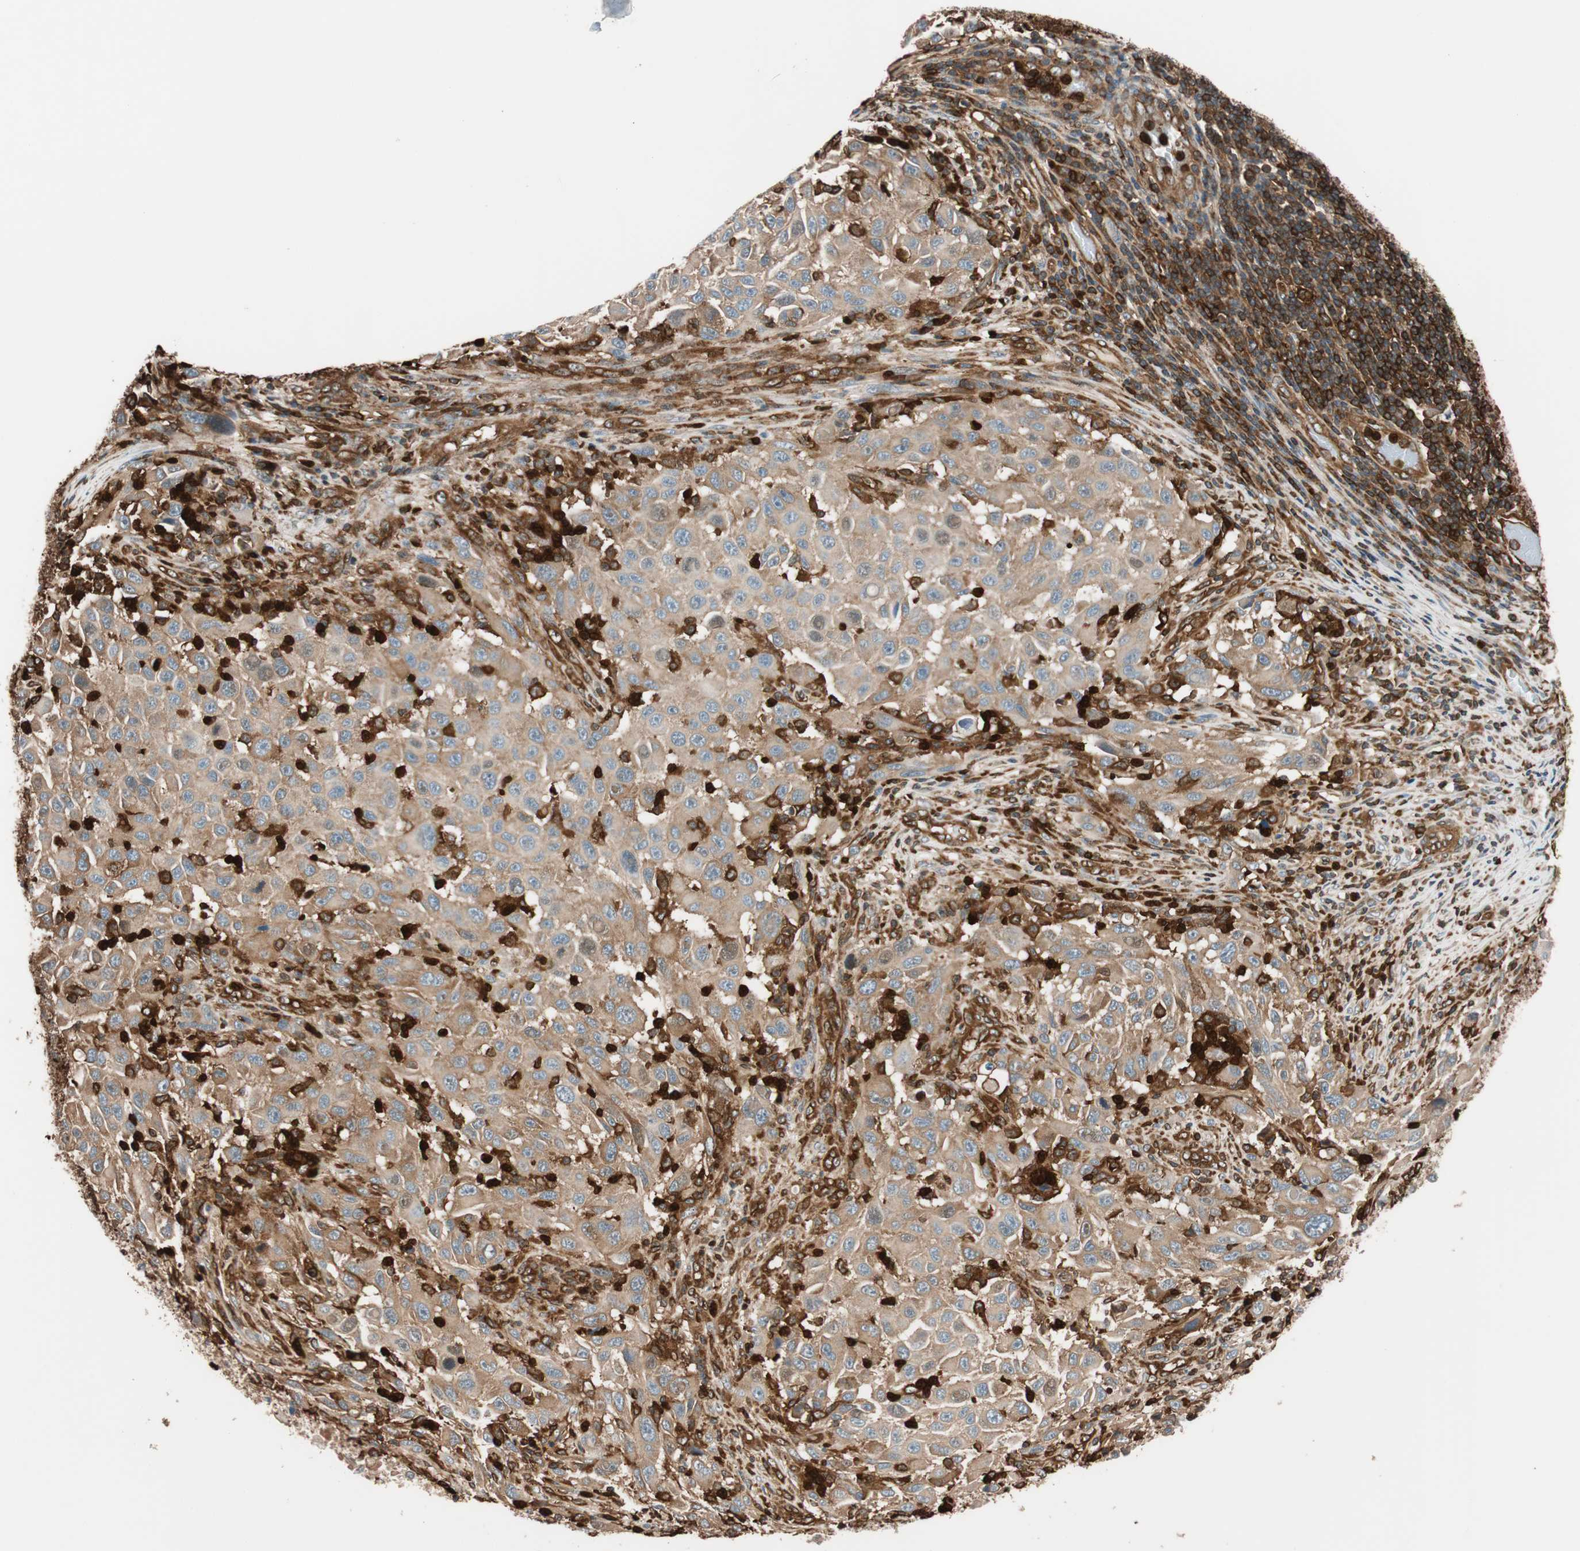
{"staining": {"intensity": "moderate", "quantity": ">75%", "location": "cytoplasmic/membranous"}, "tissue": "melanoma", "cell_type": "Tumor cells", "image_type": "cancer", "snomed": [{"axis": "morphology", "description": "Malignant melanoma, Metastatic site"}, {"axis": "topography", "description": "Lymph node"}], "caption": "Immunohistochemistry (IHC) of melanoma exhibits medium levels of moderate cytoplasmic/membranous positivity in approximately >75% of tumor cells. The staining was performed using DAB (3,3'-diaminobenzidine) to visualize the protein expression in brown, while the nuclei were stained in blue with hematoxylin (Magnification: 20x).", "gene": "VASP", "patient": {"sex": "male", "age": 61}}